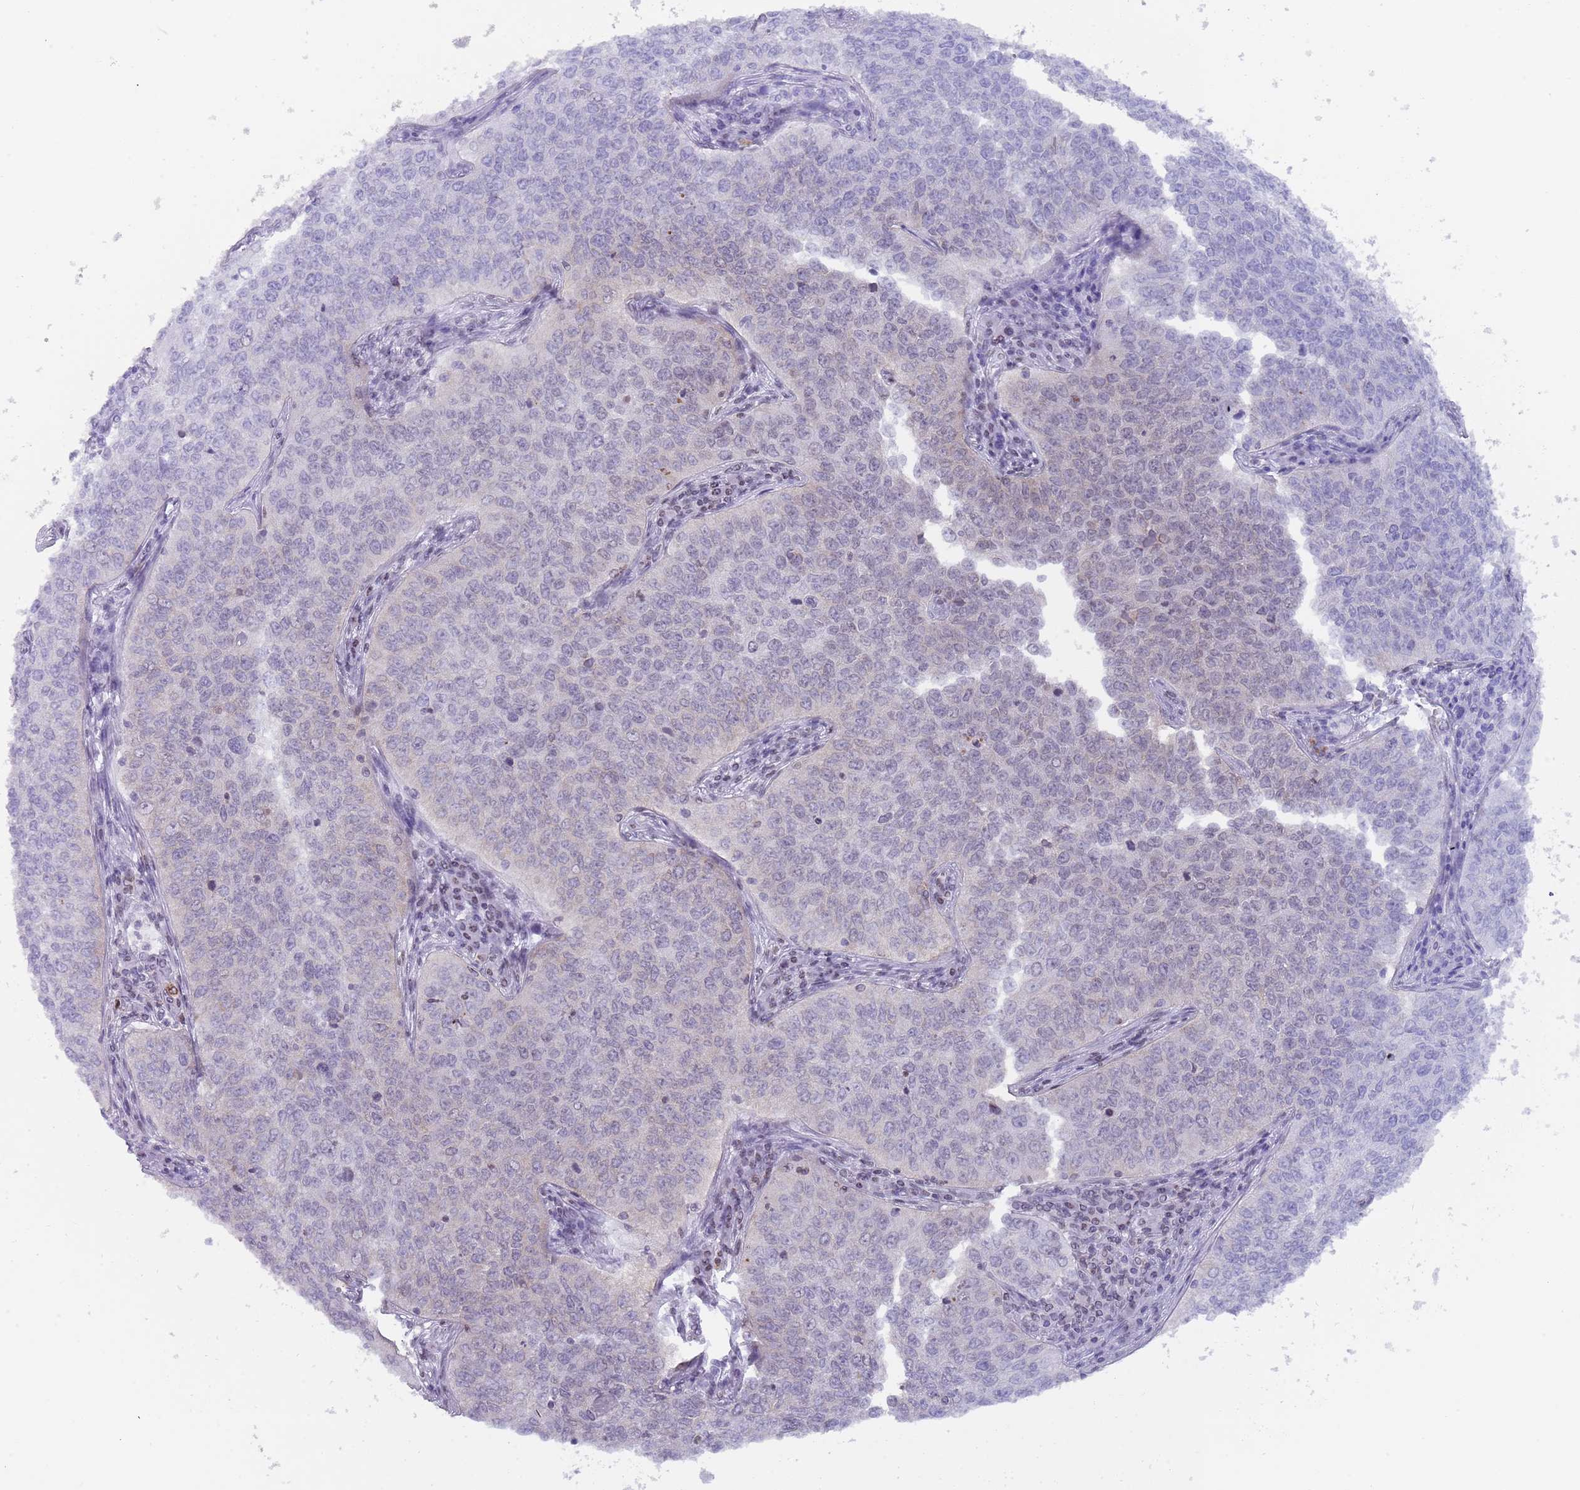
{"staining": {"intensity": "negative", "quantity": "none", "location": "none"}, "tissue": "cervical cancer", "cell_type": "Tumor cells", "image_type": "cancer", "snomed": [{"axis": "morphology", "description": "Squamous cell carcinoma, NOS"}, {"axis": "topography", "description": "Cervix"}], "caption": "The image shows no staining of tumor cells in cervical squamous cell carcinoma.", "gene": "HDAC8", "patient": {"sex": "female", "age": 35}}